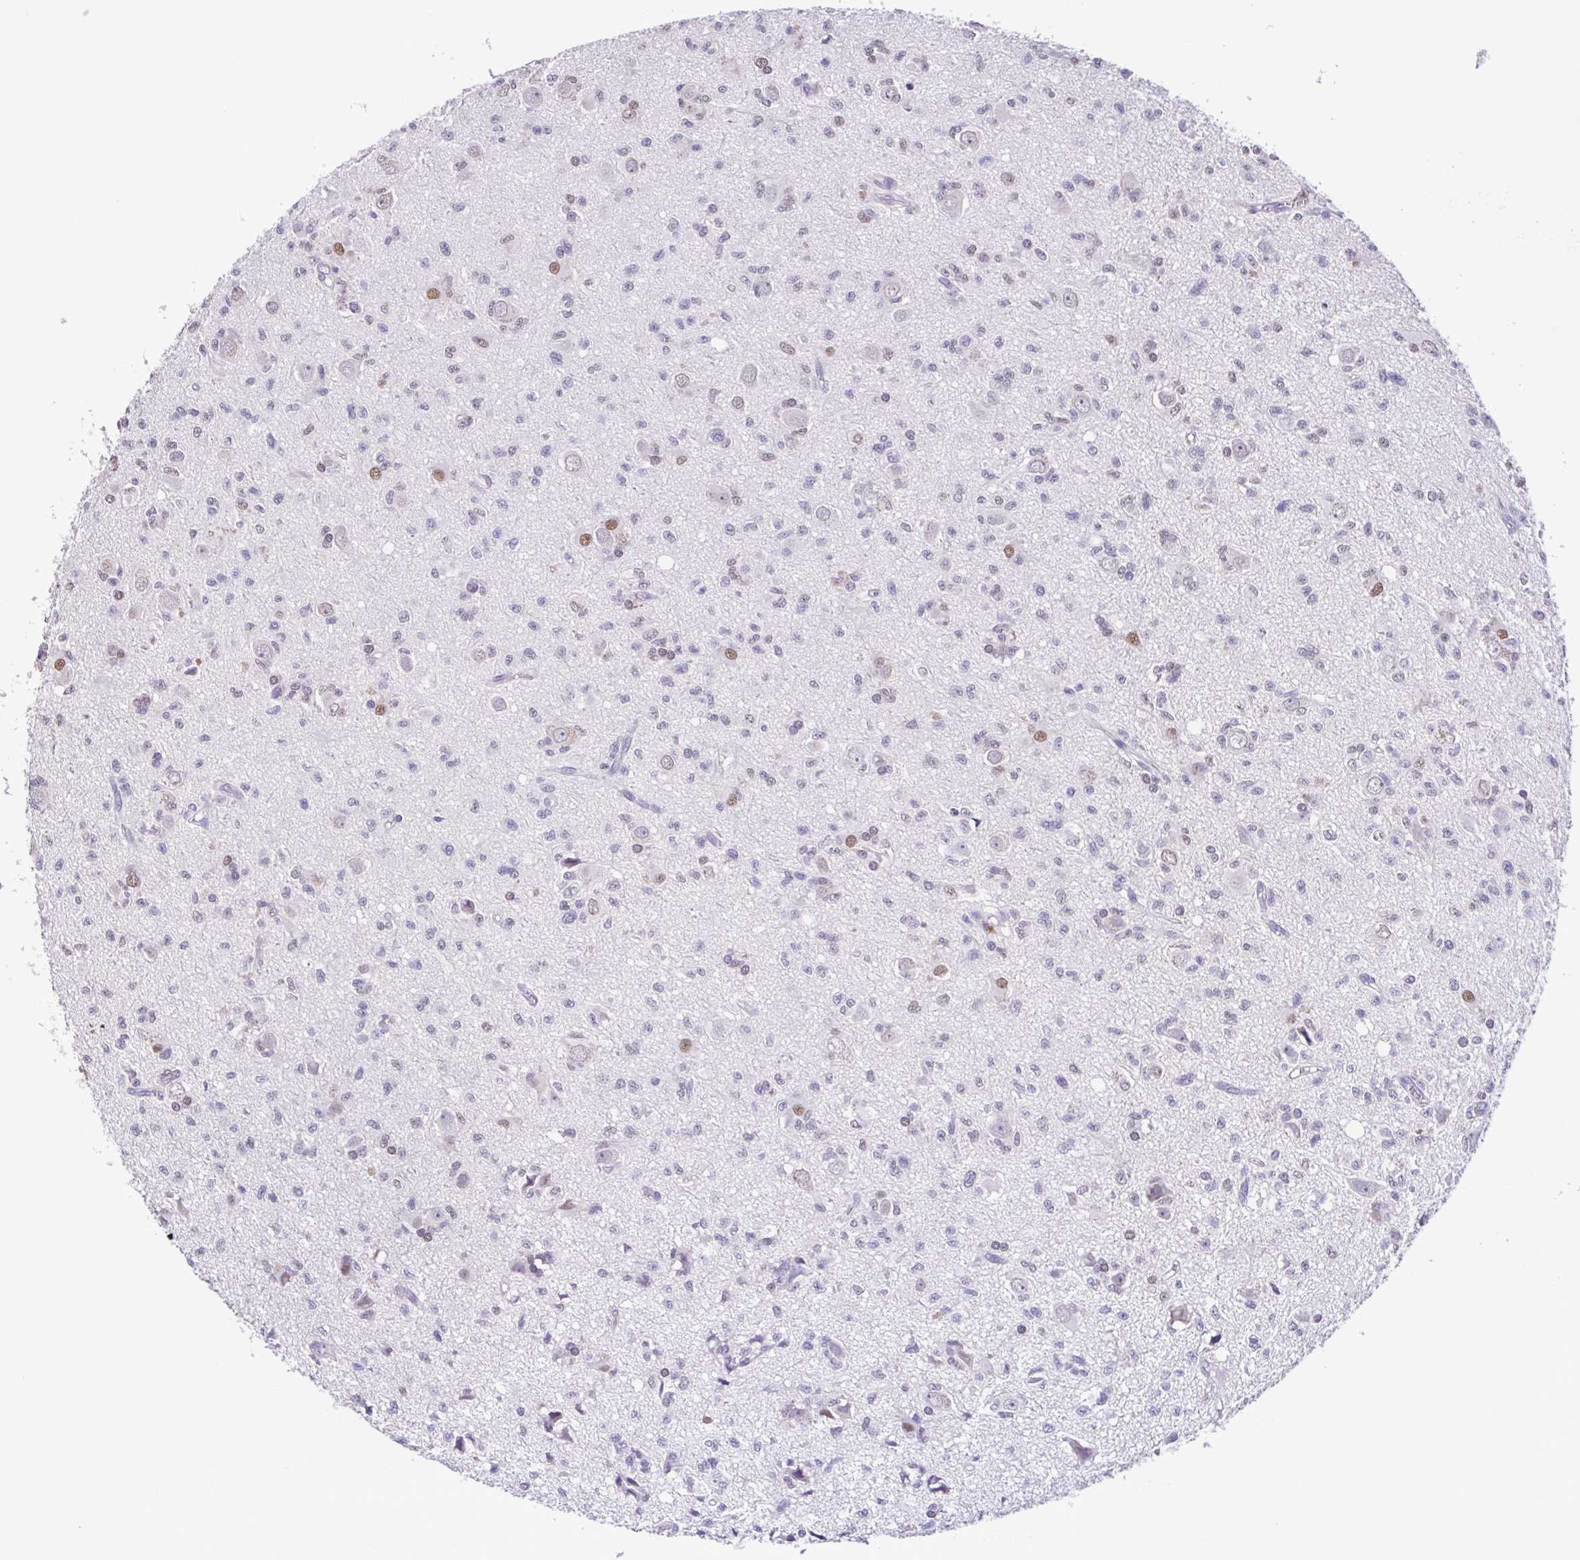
{"staining": {"intensity": "weak", "quantity": "<25%", "location": "nuclear"}, "tissue": "glioma", "cell_type": "Tumor cells", "image_type": "cancer", "snomed": [{"axis": "morphology", "description": "Glioma, malignant, Low grade"}, {"axis": "topography", "description": "Brain"}], "caption": "High magnification brightfield microscopy of glioma stained with DAB (3,3'-diaminobenzidine) (brown) and counterstained with hematoxylin (blue): tumor cells show no significant positivity.", "gene": "ACTRT3", "patient": {"sex": "male", "age": 64}}